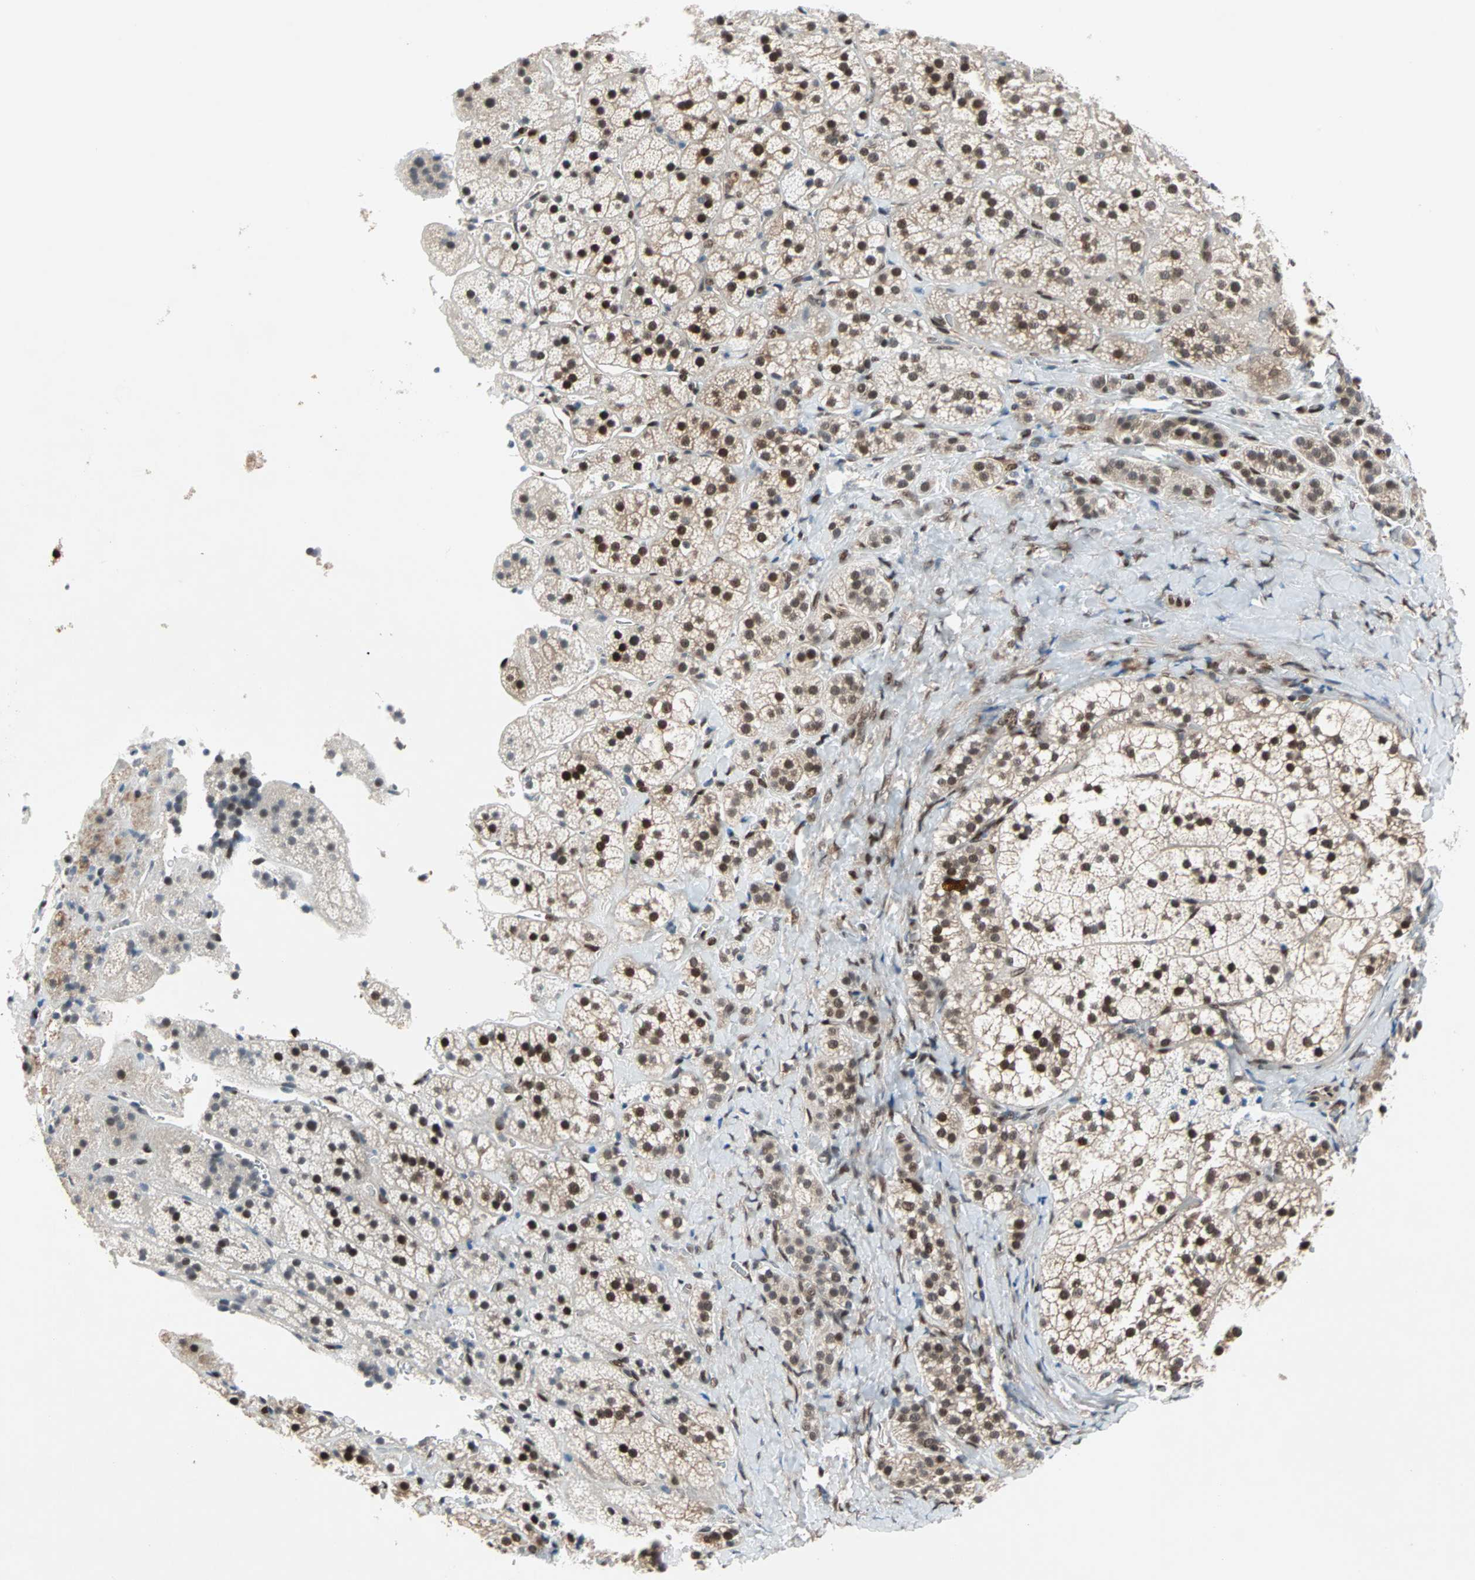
{"staining": {"intensity": "moderate", "quantity": ">75%", "location": "cytoplasmic/membranous,nuclear"}, "tissue": "adrenal gland", "cell_type": "Glandular cells", "image_type": "normal", "snomed": [{"axis": "morphology", "description": "Normal tissue, NOS"}, {"axis": "topography", "description": "Adrenal gland"}], "caption": "IHC histopathology image of benign human adrenal gland stained for a protein (brown), which displays medium levels of moderate cytoplasmic/membranous,nuclear positivity in approximately >75% of glandular cells.", "gene": "WWTR1", "patient": {"sex": "female", "age": 44}}